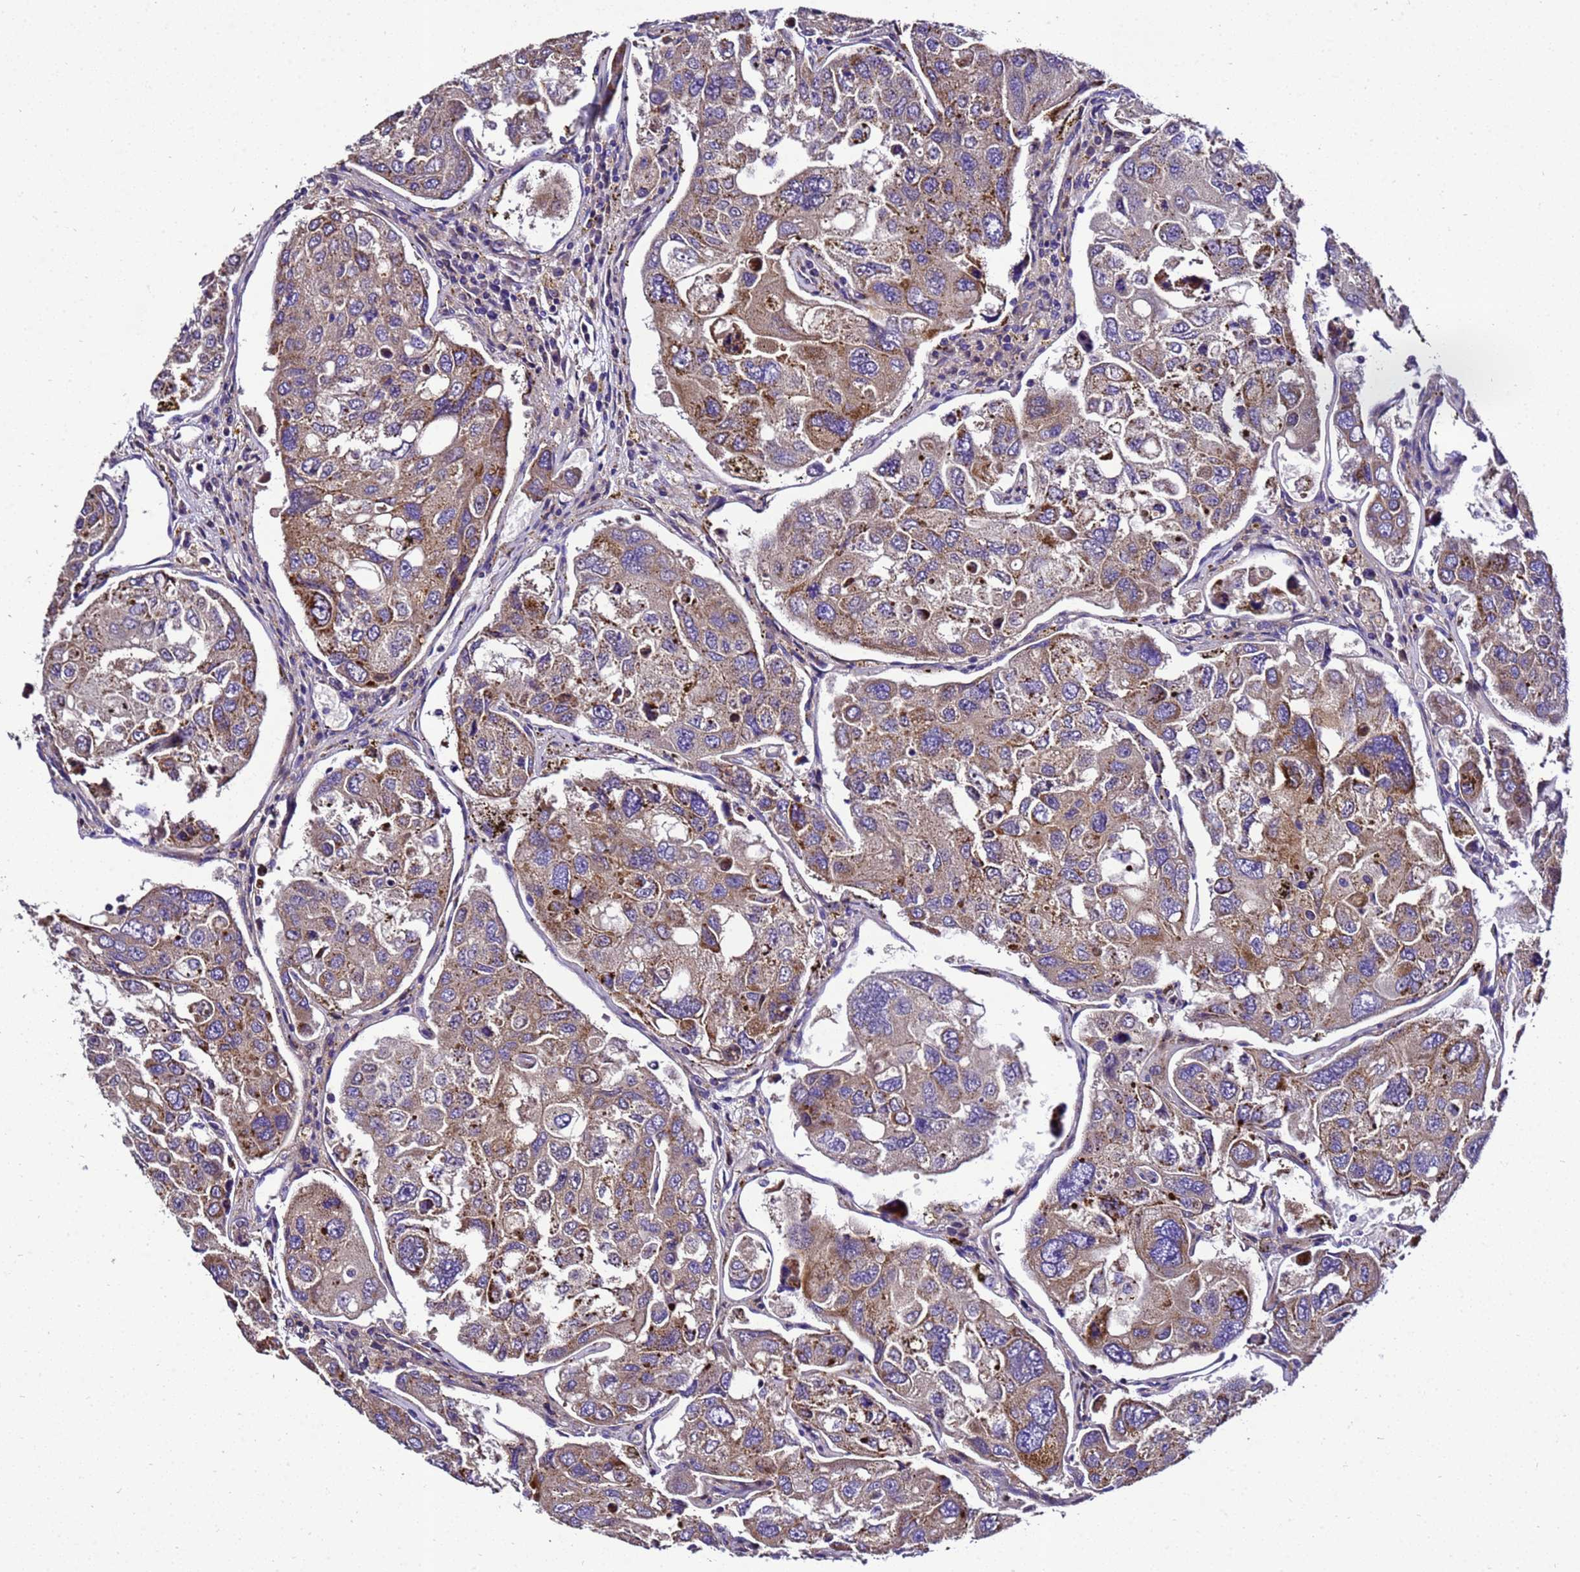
{"staining": {"intensity": "moderate", "quantity": "25%-75%", "location": "cytoplasmic/membranous"}, "tissue": "urothelial cancer", "cell_type": "Tumor cells", "image_type": "cancer", "snomed": [{"axis": "morphology", "description": "Urothelial carcinoma, High grade"}, {"axis": "topography", "description": "Lymph node"}, {"axis": "topography", "description": "Urinary bladder"}], "caption": "The micrograph reveals staining of high-grade urothelial carcinoma, revealing moderate cytoplasmic/membranous protein staining (brown color) within tumor cells.", "gene": "ZNF417", "patient": {"sex": "male", "age": 51}}